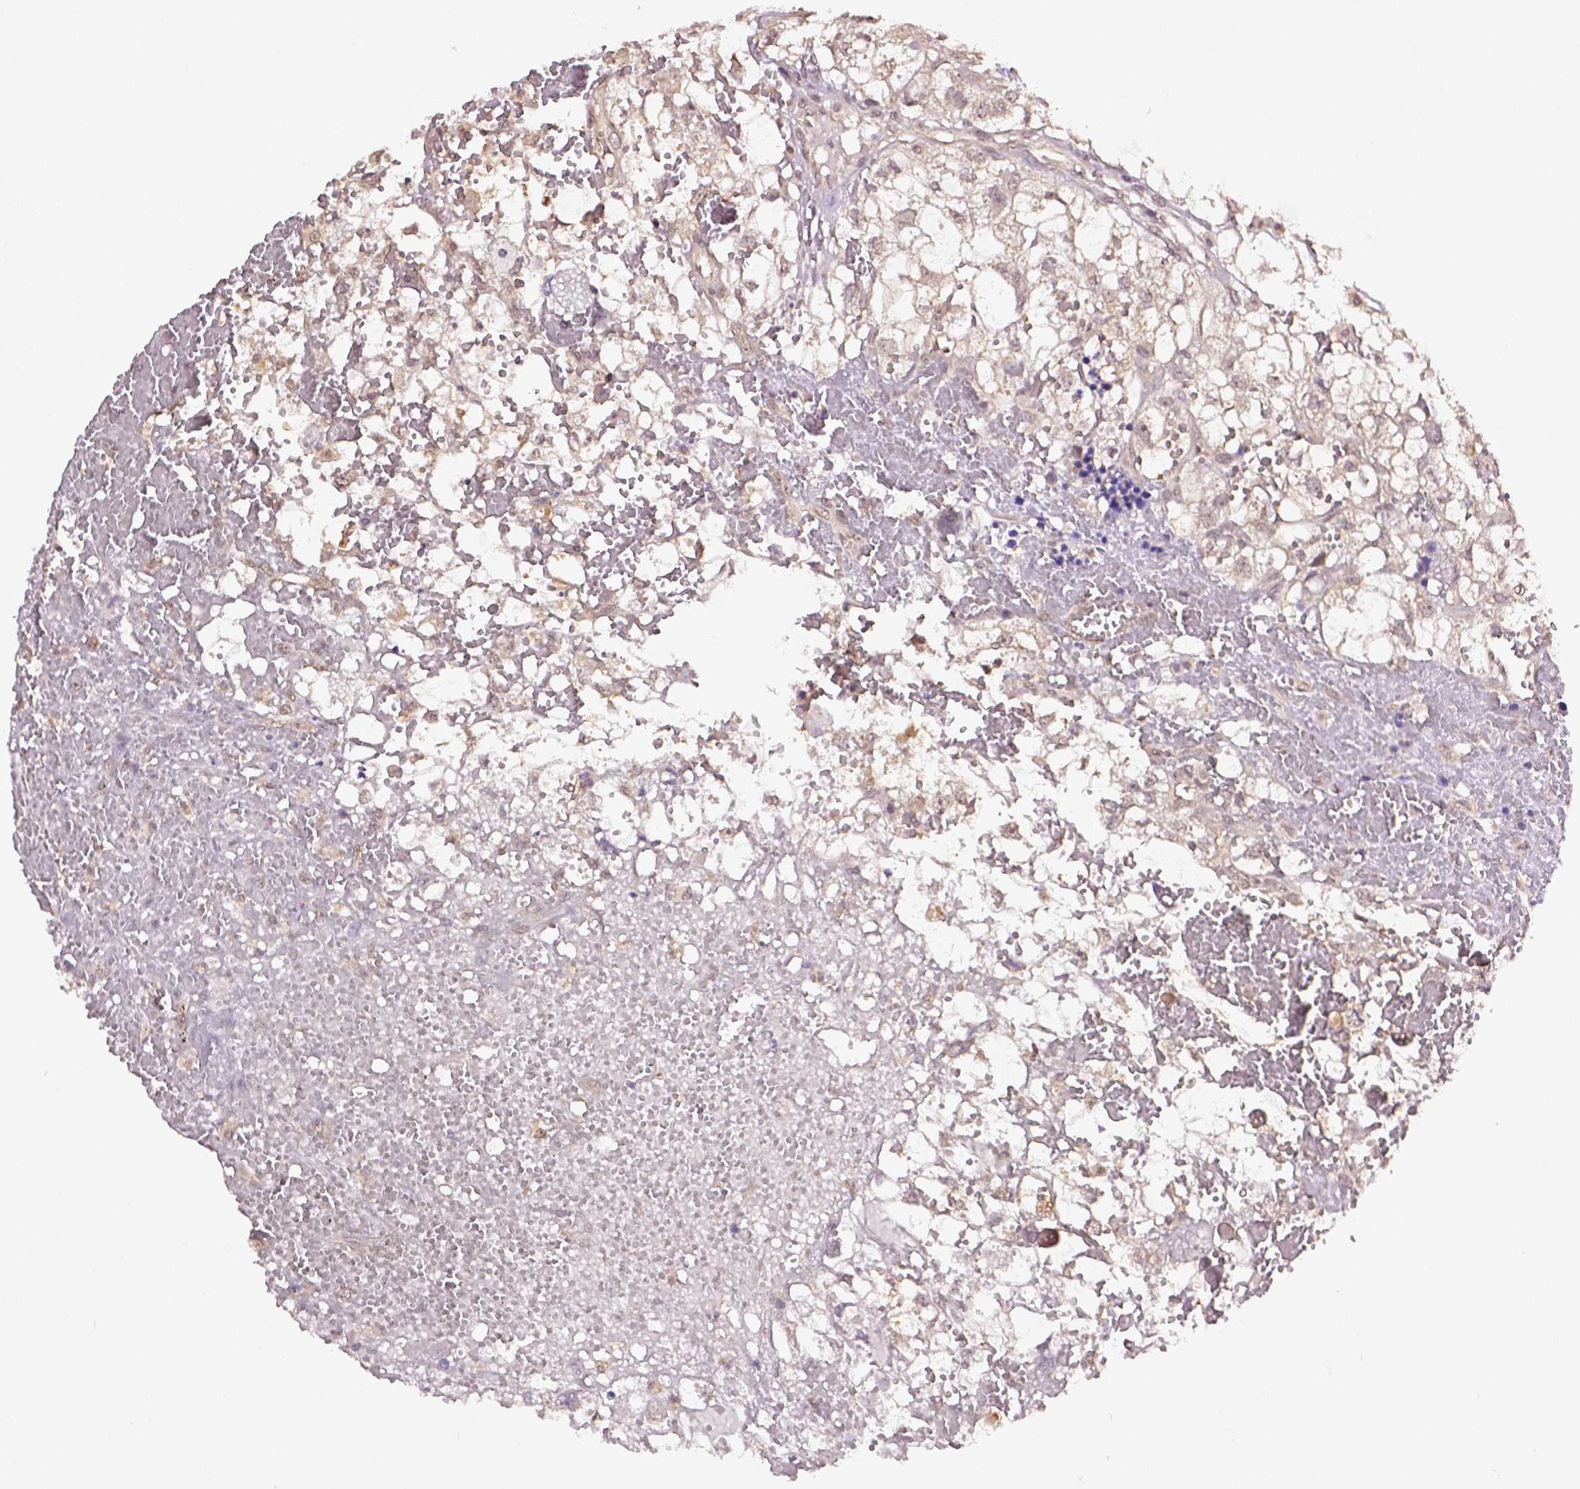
{"staining": {"intensity": "weak", "quantity": ">75%", "location": "cytoplasmic/membranous"}, "tissue": "renal cancer", "cell_type": "Tumor cells", "image_type": "cancer", "snomed": [{"axis": "morphology", "description": "Adenocarcinoma, NOS"}, {"axis": "topography", "description": "Kidney"}], "caption": "This image displays renal cancer (adenocarcinoma) stained with IHC to label a protein in brown. The cytoplasmic/membranous of tumor cells show weak positivity for the protein. Nuclei are counter-stained blue.", "gene": "WDR17", "patient": {"sex": "male", "age": 56}}